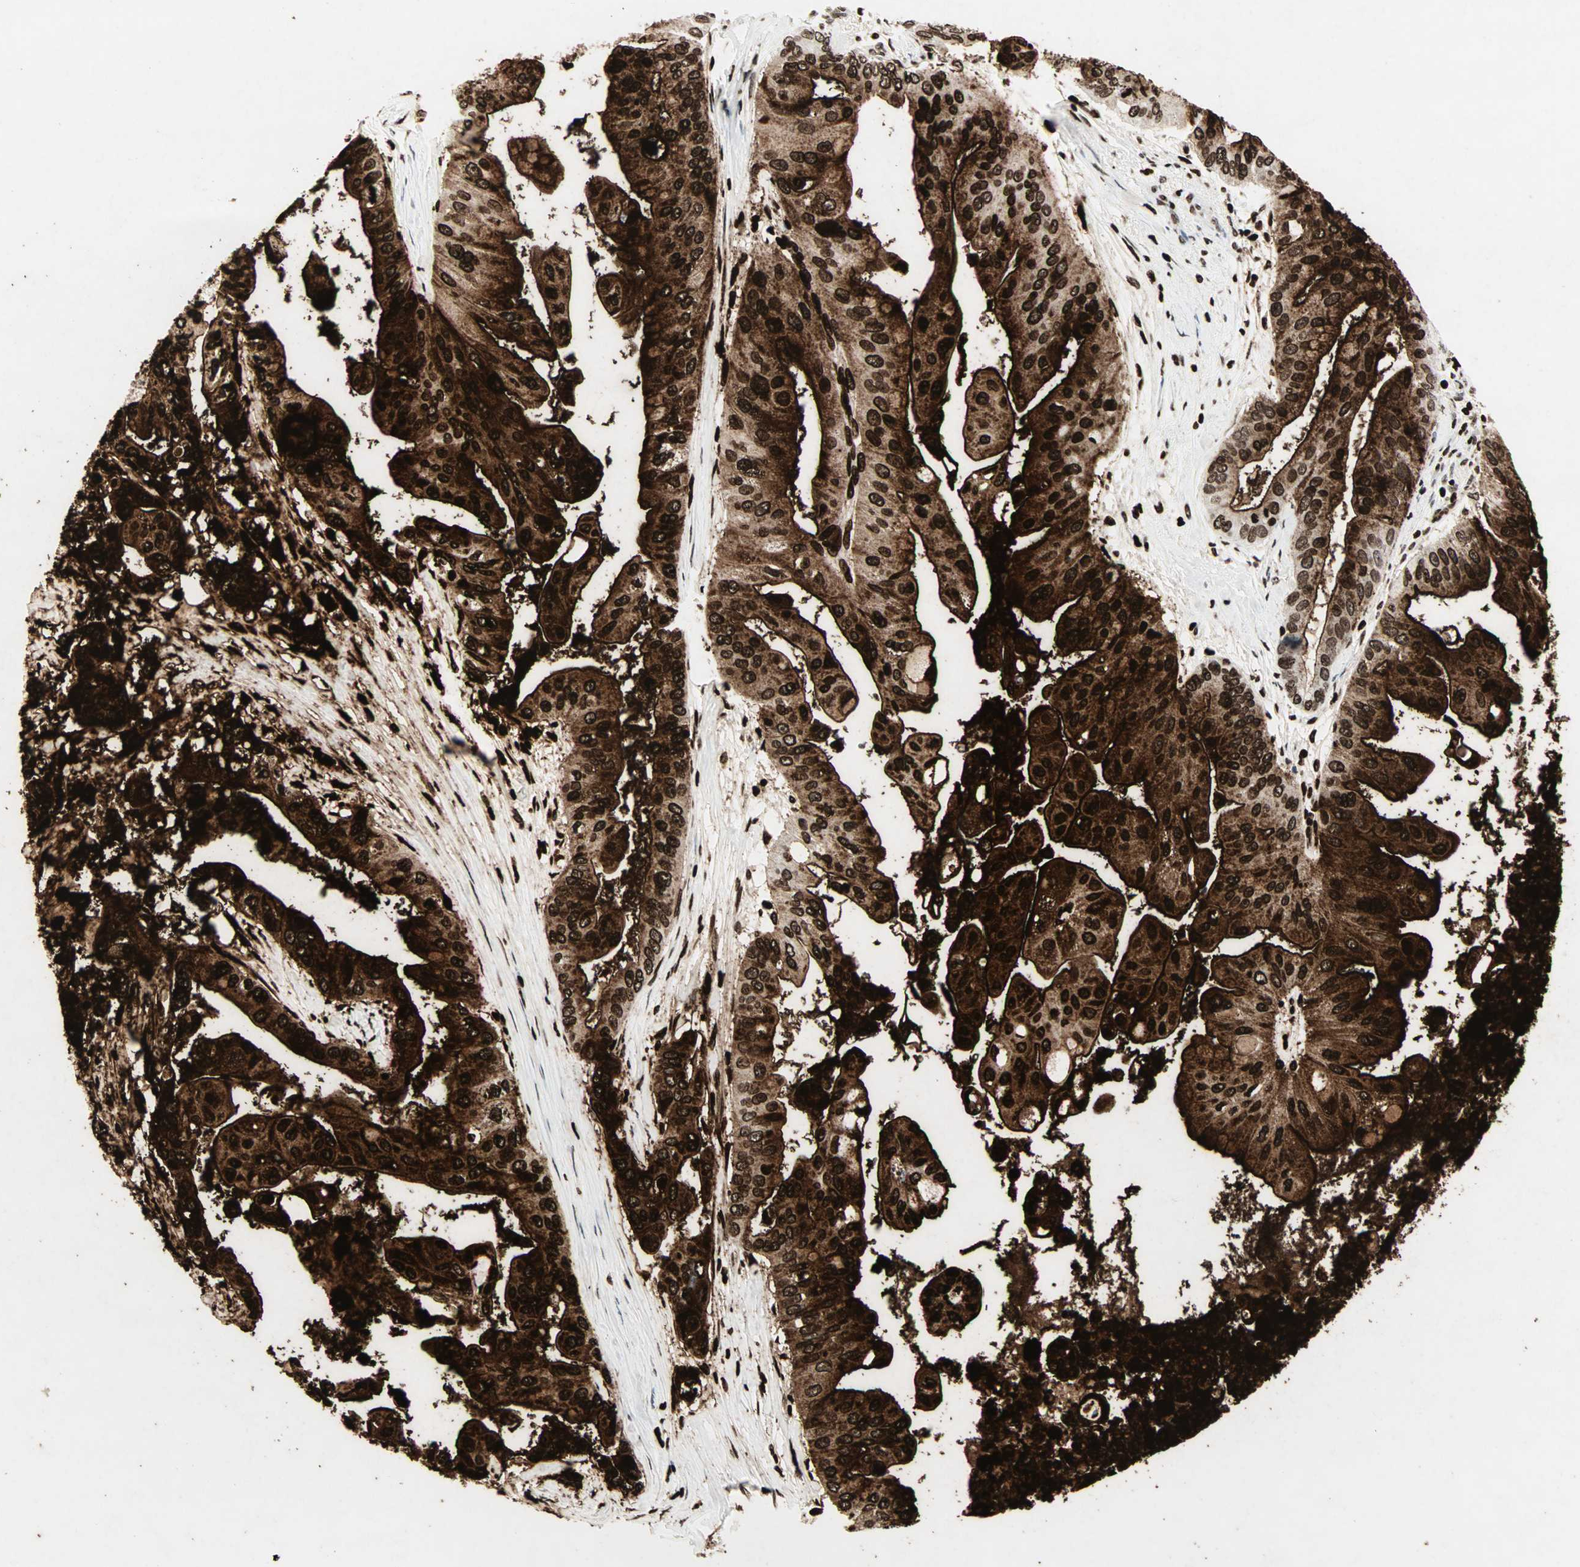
{"staining": {"intensity": "strong", "quantity": ">75%", "location": "cytoplasmic/membranous,nuclear"}, "tissue": "pancreatic cancer", "cell_type": "Tumor cells", "image_type": "cancer", "snomed": [{"axis": "morphology", "description": "Adenocarcinoma, NOS"}, {"axis": "topography", "description": "Pancreas"}], "caption": "This histopathology image displays IHC staining of human pancreatic adenocarcinoma, with high strong cytoplasmic/membranous and nuclear positivity in about >75% of tumor cells.", "gene": "CEACAM6", "patient": {"sex": "female", "age": 75}}